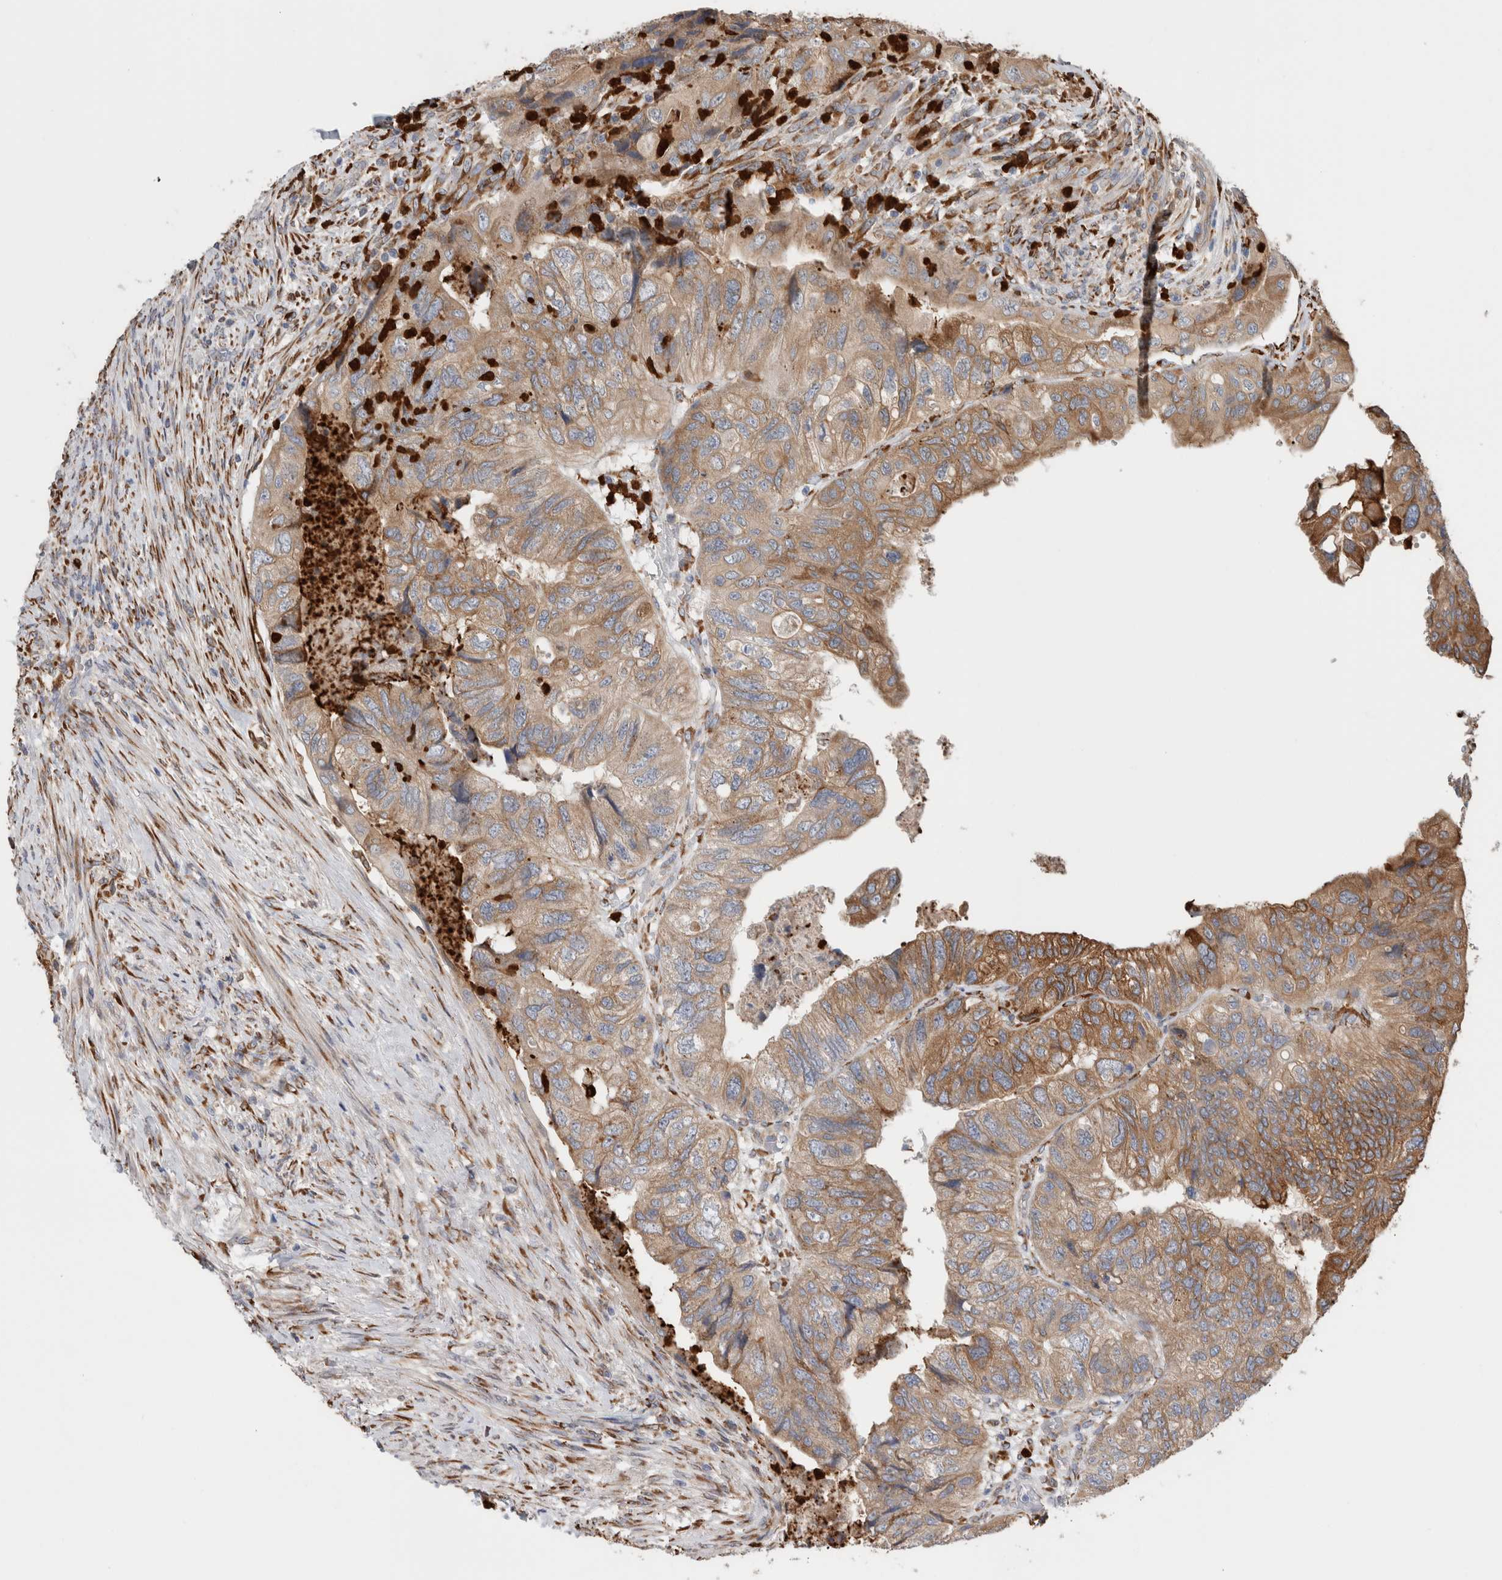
{"staining": {"intensity": "moderate", "quantity": ">75%", "location": "cytoplasmic/membranous"}, "tissue": "colorectal cancer", "cell_type": "Tumor cells", "image_type": "cancer", "snomed": [{"axis": "morphology", "description": "Adenocarcinoma, NOS"}, {"axis": "topography", "description": "Rectum"}], "caption": "Protein expression analysis of colorectal cancer shows moderate cytoplasmic/membranous positivity in about >75% of tumor cells.", "gene": "P4HA1", "patient": {"sex": "male", "age": 63}}